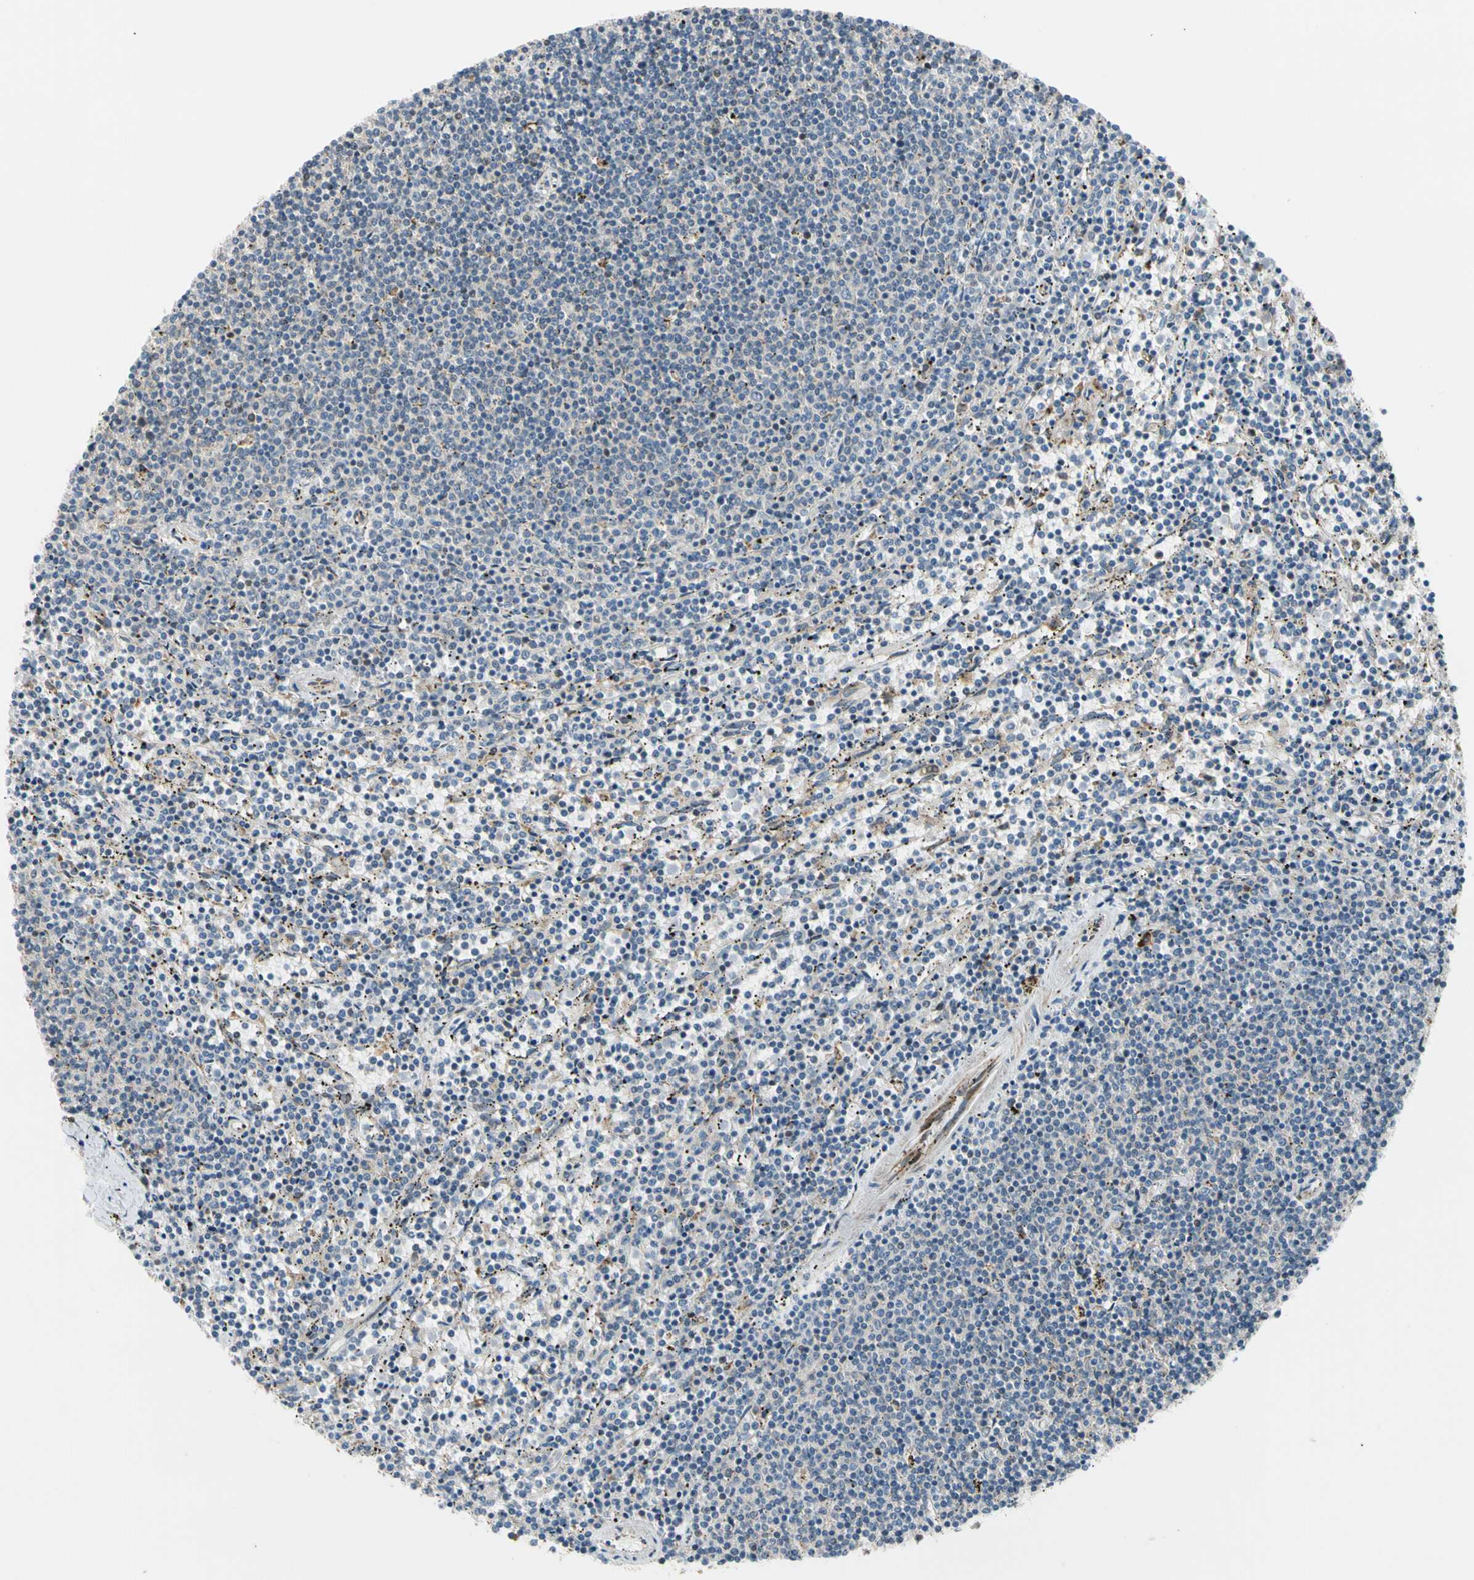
{"staining": {"intensity": "weak", "quantity": "<25%", "location": "cytoplasmic/membranous"}, "tissue": "lymphoma", "cell_type": "Tumor cells", "image_type": "cancer", "snomed": [{"axis": "morphology", "description": "Malignant lymphoma, non-Hodgkin's type, Low grade"}, {"axis": "topography", "description": "Spleen"}], "caption": "Immunohistochemistry of human malignant lymphoma, non-Hodgkin's type (low-grade) exhibits no staining in tumor cells. (DAB (3,3'-diaminobenzidine) immunohistochemistry, high magnification).", "gene": "LIMK2", "patient": {"sex": "female", "age": 50}}